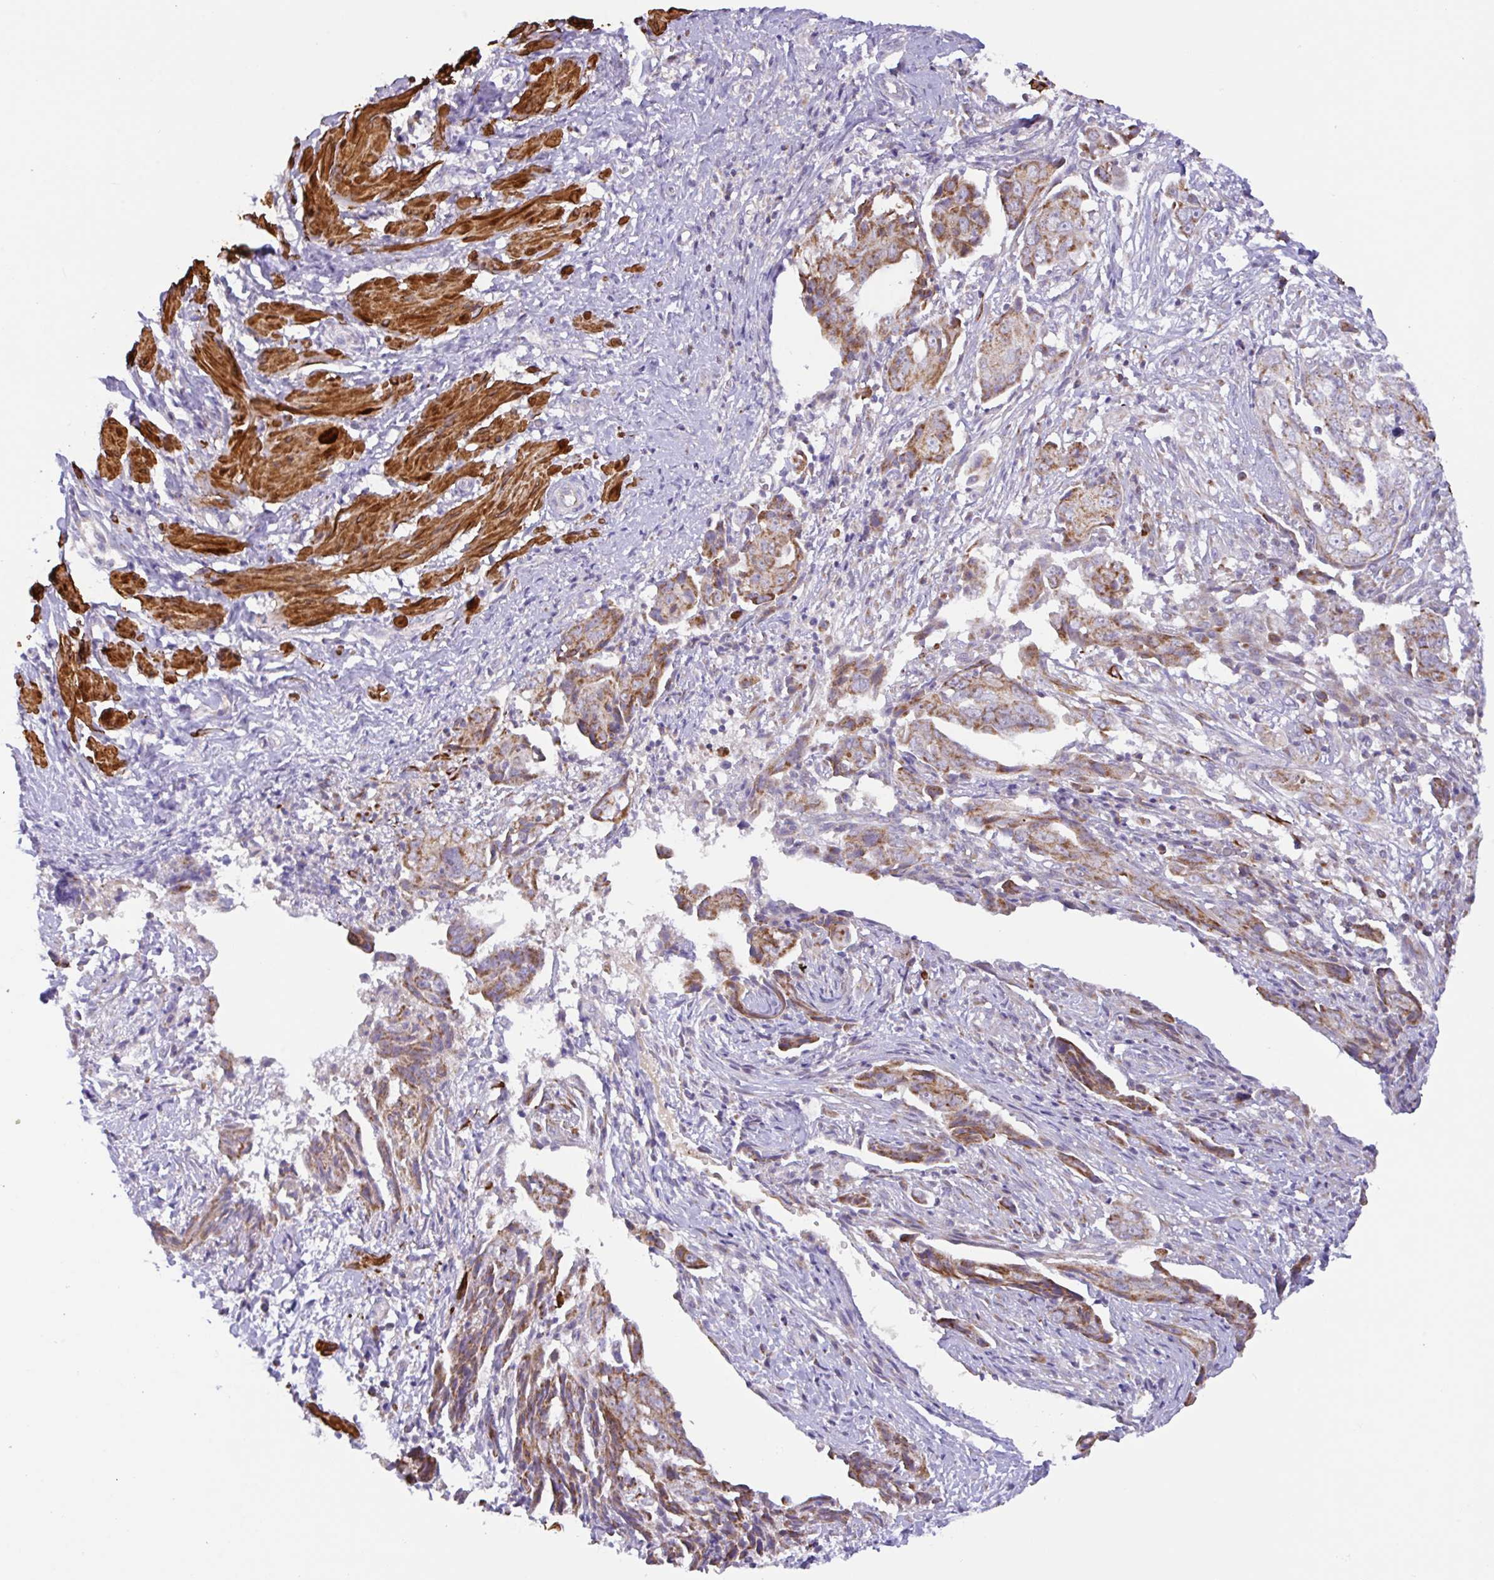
{"staining": {"intensity": "moderate", "quantity": ">75%", "location": "cytoplasmic/membranous"}, "tissue": "ovarian cancer", "cell_type": "Tumor cells", "image_type": "cancer", "snomed": [{"axis": "morphology", "description": "Carcinoma, endometroid"}, {"axis": "topography", "description": "Ovary"}], "caption": "About >75% of tumor cells in human endometroid carcinoma (ovarian) display moderate cytoplasmic/membranous protein expression as visualized by brown immunohistochemical staining.", "gene": "CHDH", "patient": {"sex": "female", "age": 70}}